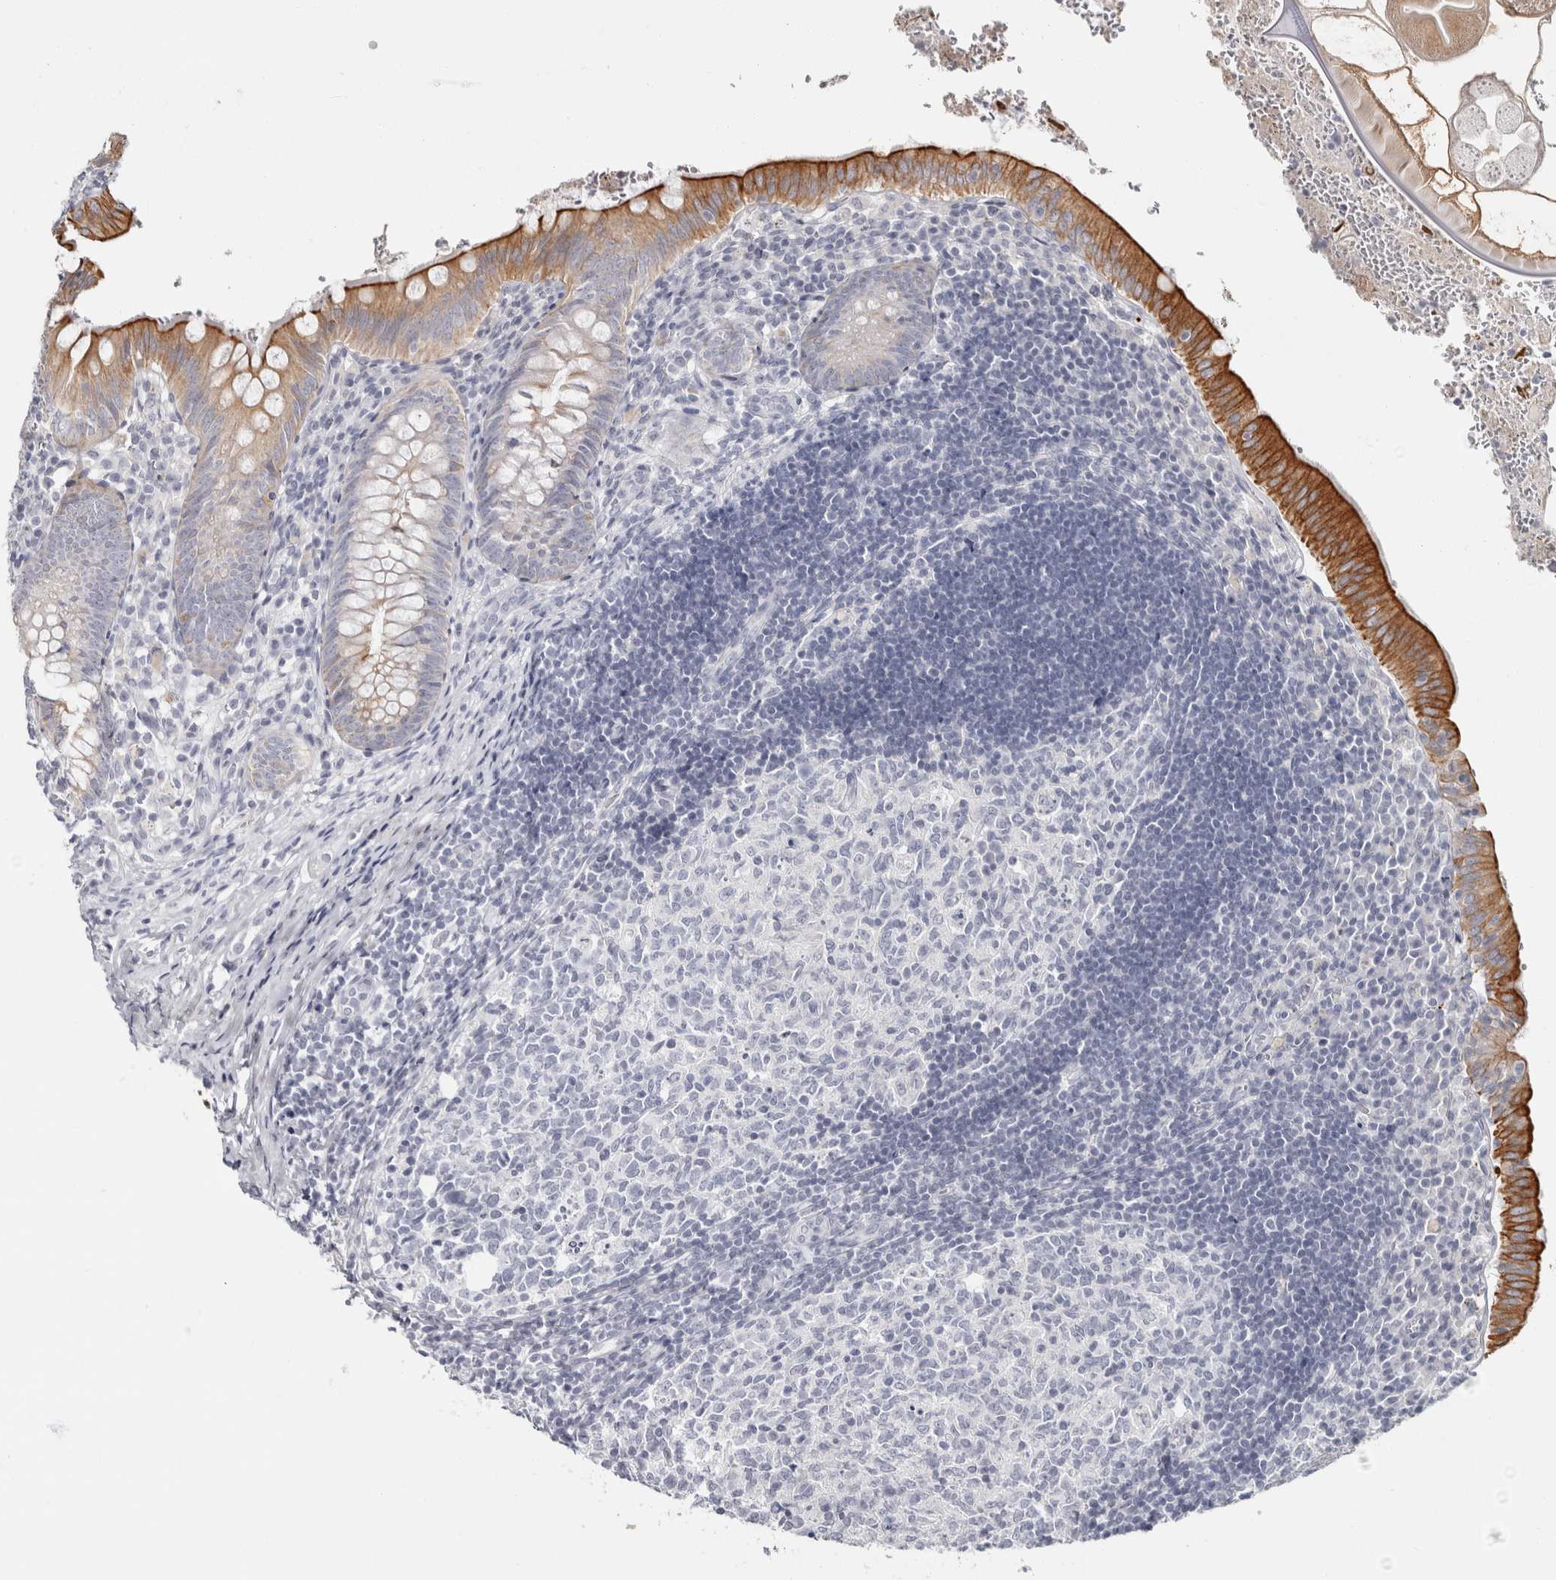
{"staining": {"intensity": "moderate", "quantity": "25%-75%", "location": "cytoplasmic/membranous"}, "tissue": "appendix", "cell_type": "Glandular cells", "image_type": "normal", "snomed": [{"axis": "morphology", "description": "Normal tissue, NOS"}, {"axis": "topography", "description": "Appendix"}], "caption": "IHC photomicrograph of benign appendix stained for a protein (brown), which exhibits medium levels of moderate cytoplasmic/membranous positivity in approximately 25%-75% of glandular cells.", "gene": "RPH3AL", "patient": {"sex": "male", "age": 8}}